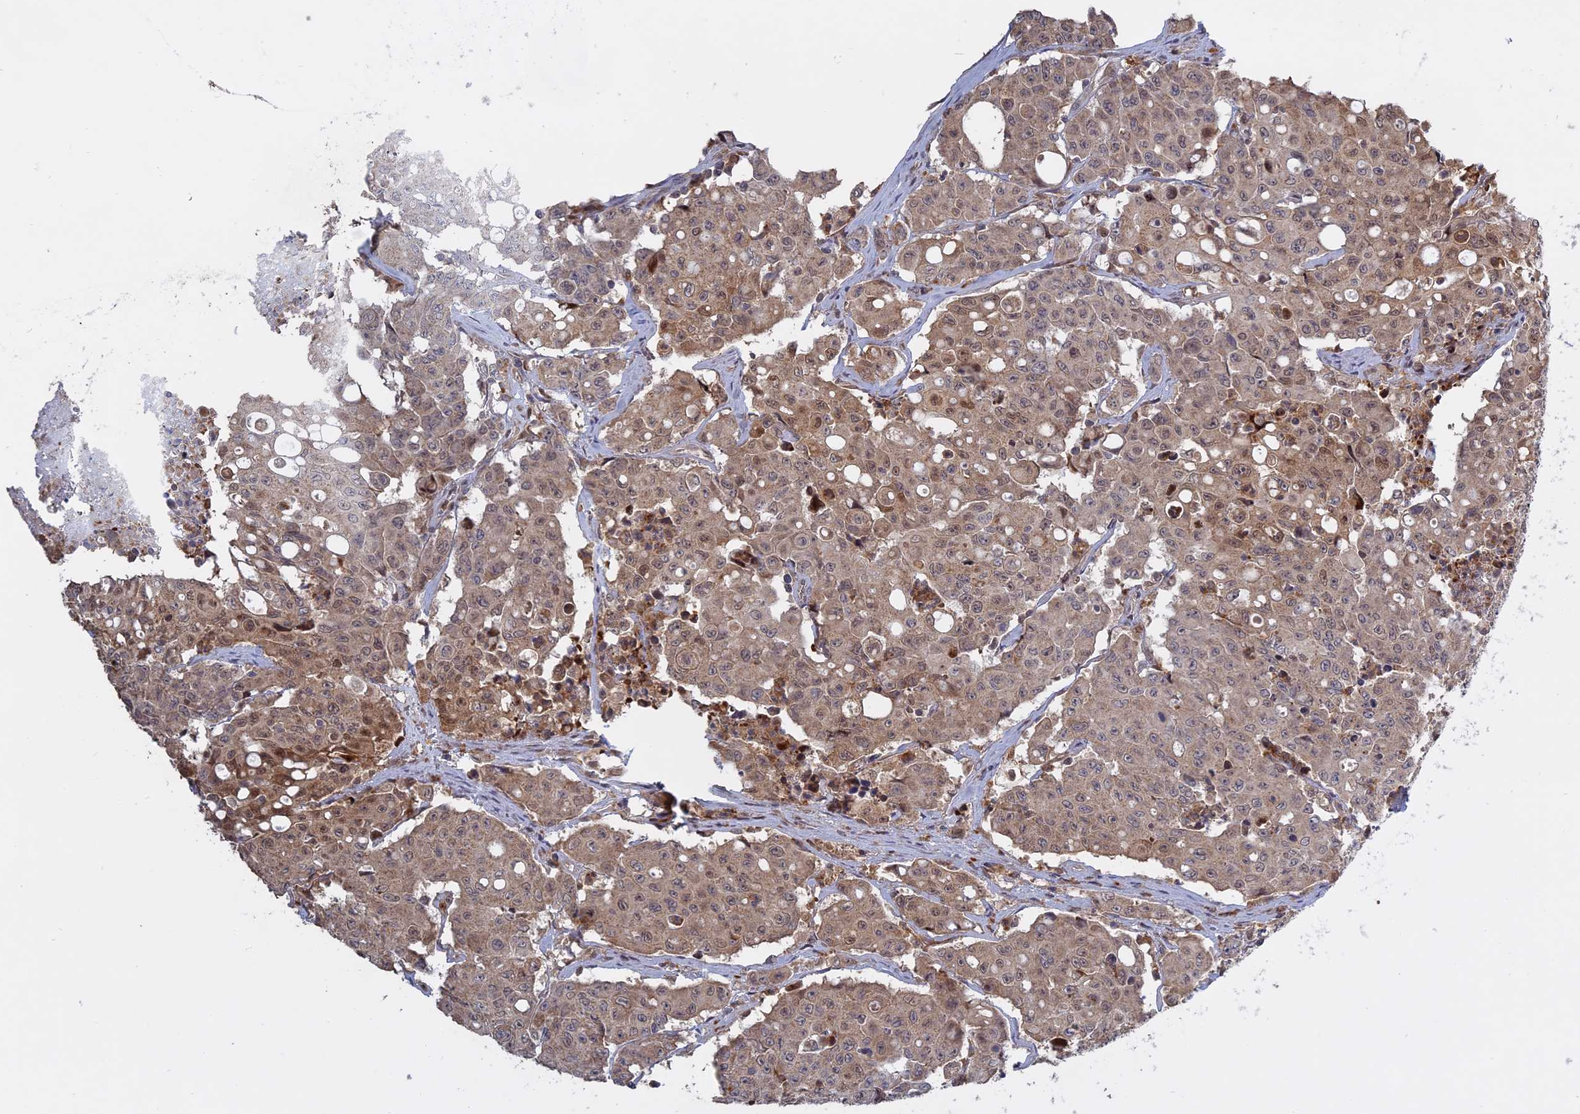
{"staining": {"intensity": "moderate", "quantity": ">75%", "location": "cytoplasmic/membranous,nuclear"}, "tissue": "colorectal cancer", "cell_type": "Tumor cells", "image_type": "cancer", "snomed": [{"axis": "morphology", "description": "Adenocarcinoma, NOS"}, {"axis": "topography", "description": "Colon"}], "caption": "Colorectal cancer (adenocarcinoma) stained with a brown dye demonstrates moderate cytoplasmic/membranous and nuclear positive expression in about >75% of tumor cells.", "gene": "TMEM208", "patient": {"sex": "male", "age": 51}}